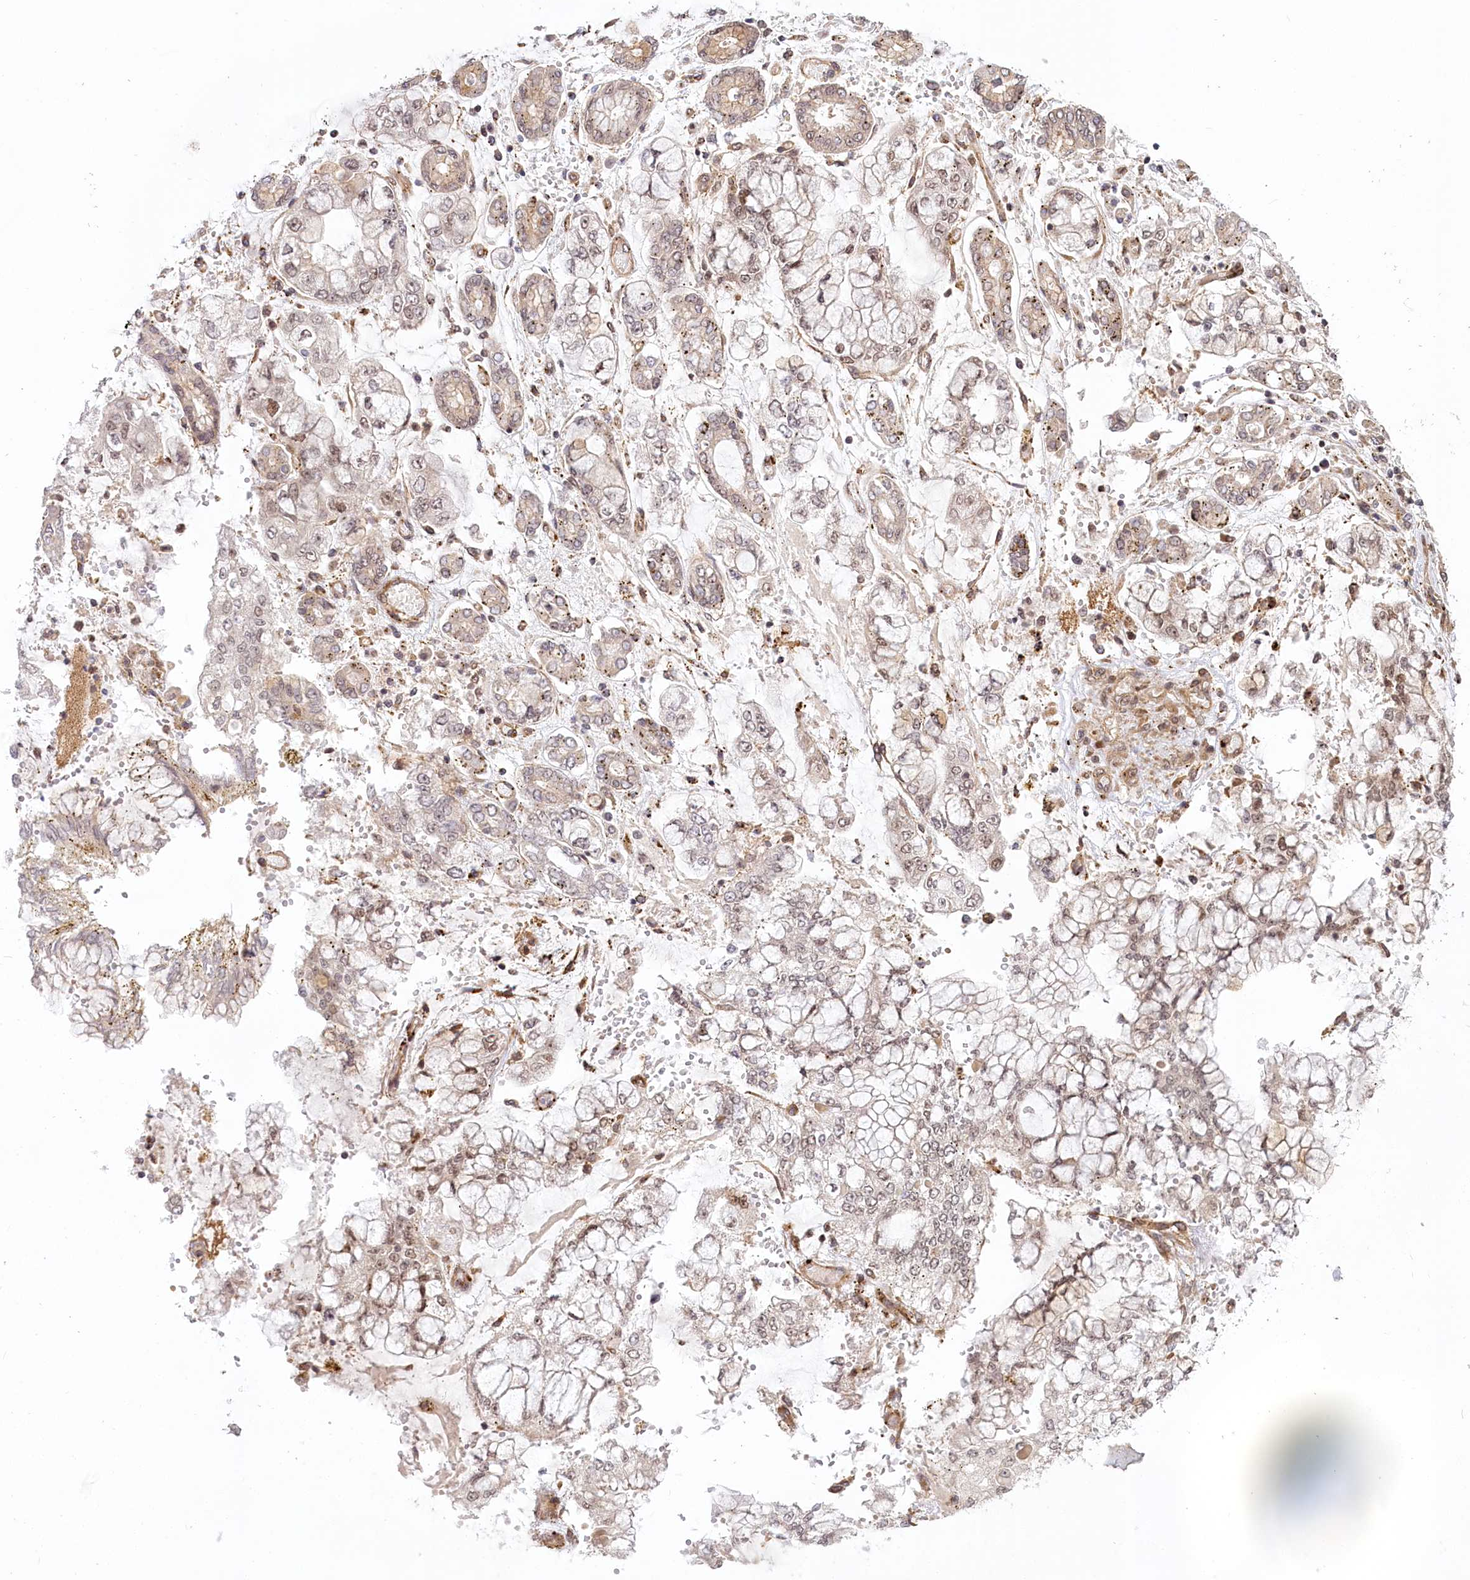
{"staining": {"intensity": "weak", "quantity": "25%-75%", "location": "cytoplasmic/membranous"}, "tissue": "stomach cancer", "cell_type": "Tumor cells", "image_type": "cancer", "snomed": [{"axis": "morphology", "description": "Normal tissue, NOS"}, {"axis": "morphology", "description": "Adenocarcinoma, NOS"}, {"axis": "topography", "description": "Stomach, upper"}, {"axis": "topography", "description": "Stomach"}], "caption": "This is a photomicrograph of immunohistochemistry staining of stomach cancer (adenocarcinoma), which shows weak positivity in the cytoplasmic/membranous of tumor cells.", "gene": "CEP70", "patient": {"sex": "male", "age": 76}}